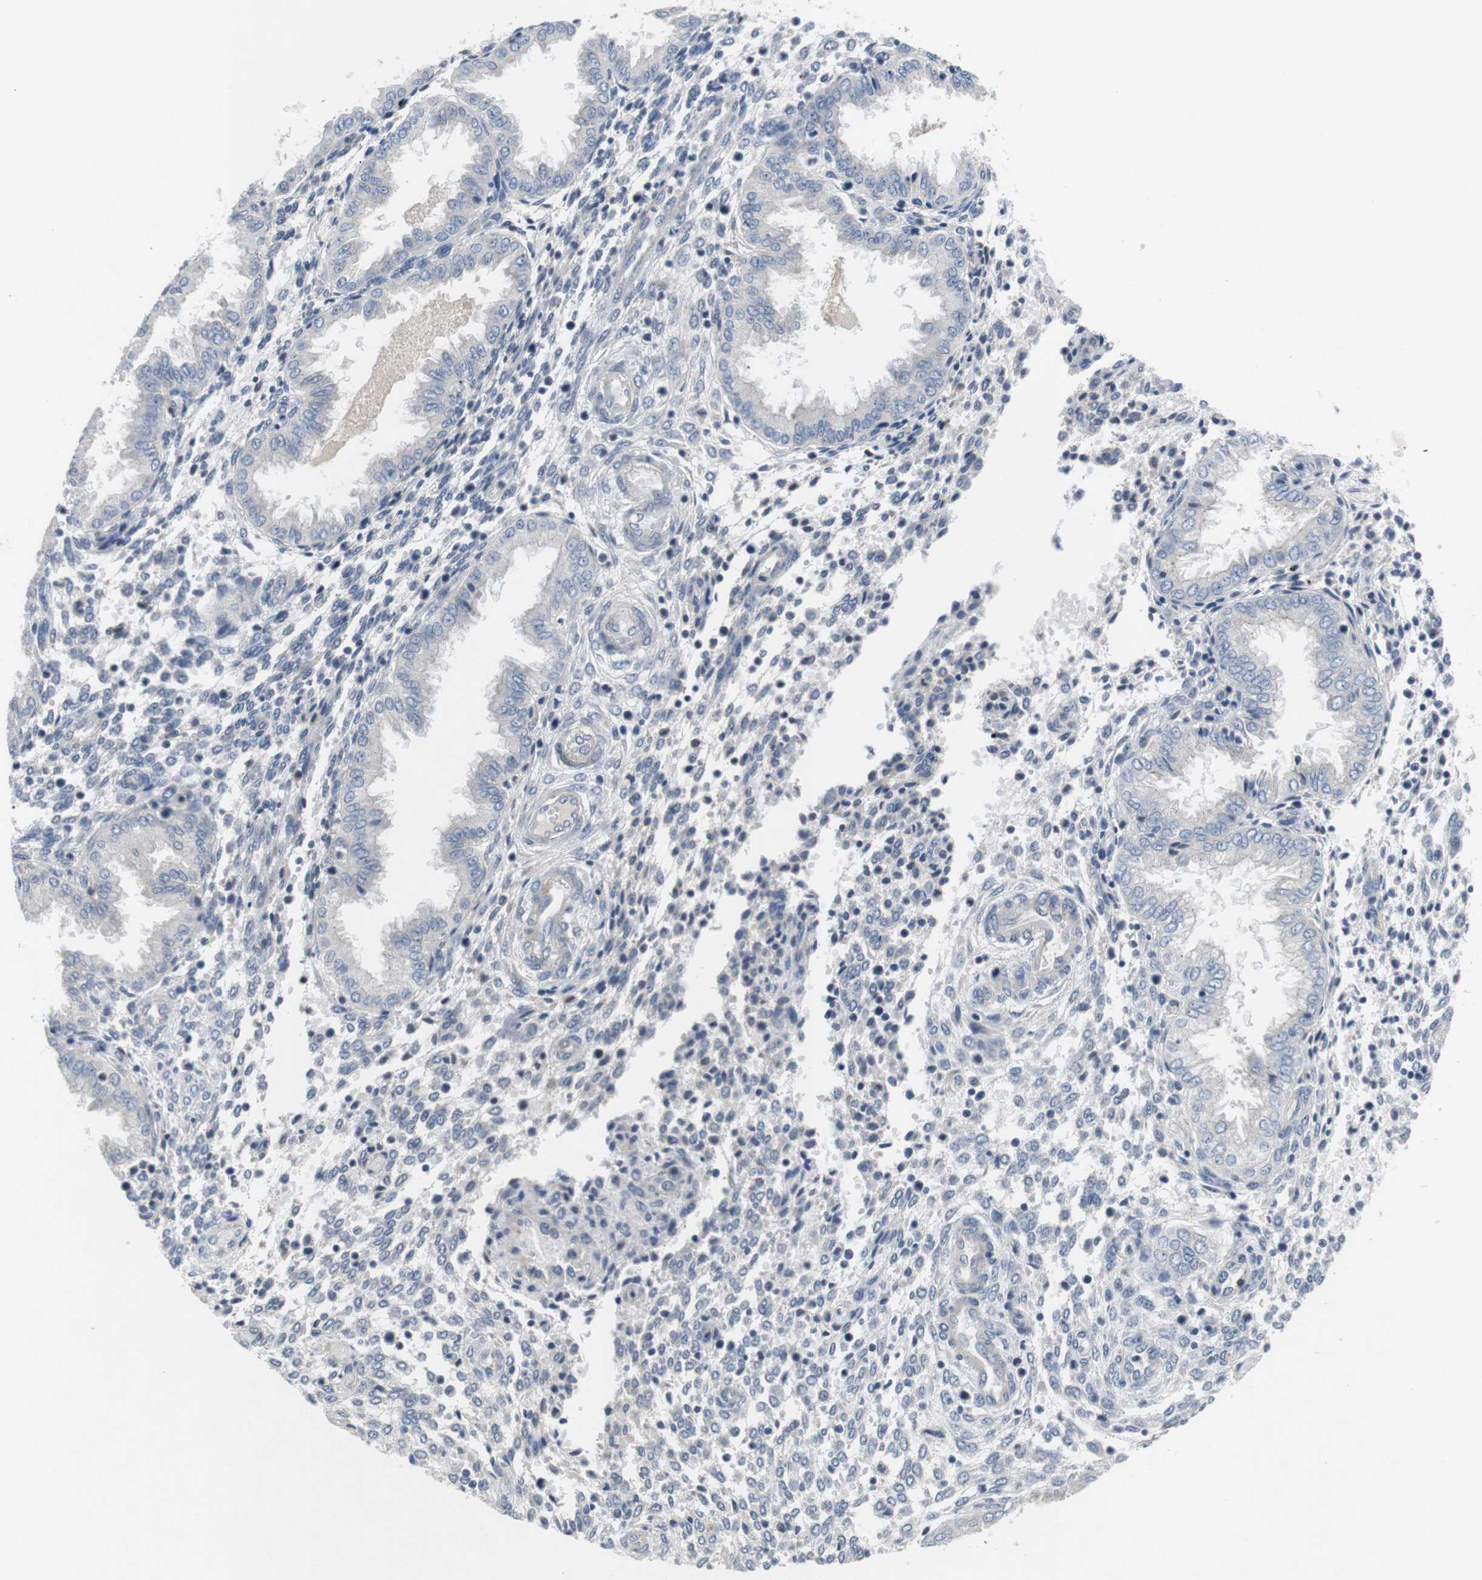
{"staining": {"intensity": "negative", "quantity": "none", "location": "none"}, "tissue": "endometrium", "cell_type": "Cells in endometrial stroma", "image_type": "normal", "snomed": [{"axis": "morphology", "description": "Normal tissue, NOS"}, {"axis": "topography", "description": "Endometrium"}], "caption": "An image of human endometrium is negative for staining in cells in endometrial stroma. (DAB immunohistochemistry (IHC) with hematoxylin counter stain).", "gene": "NECTIN1", "patient": {"sex": "female", "age": 33}}